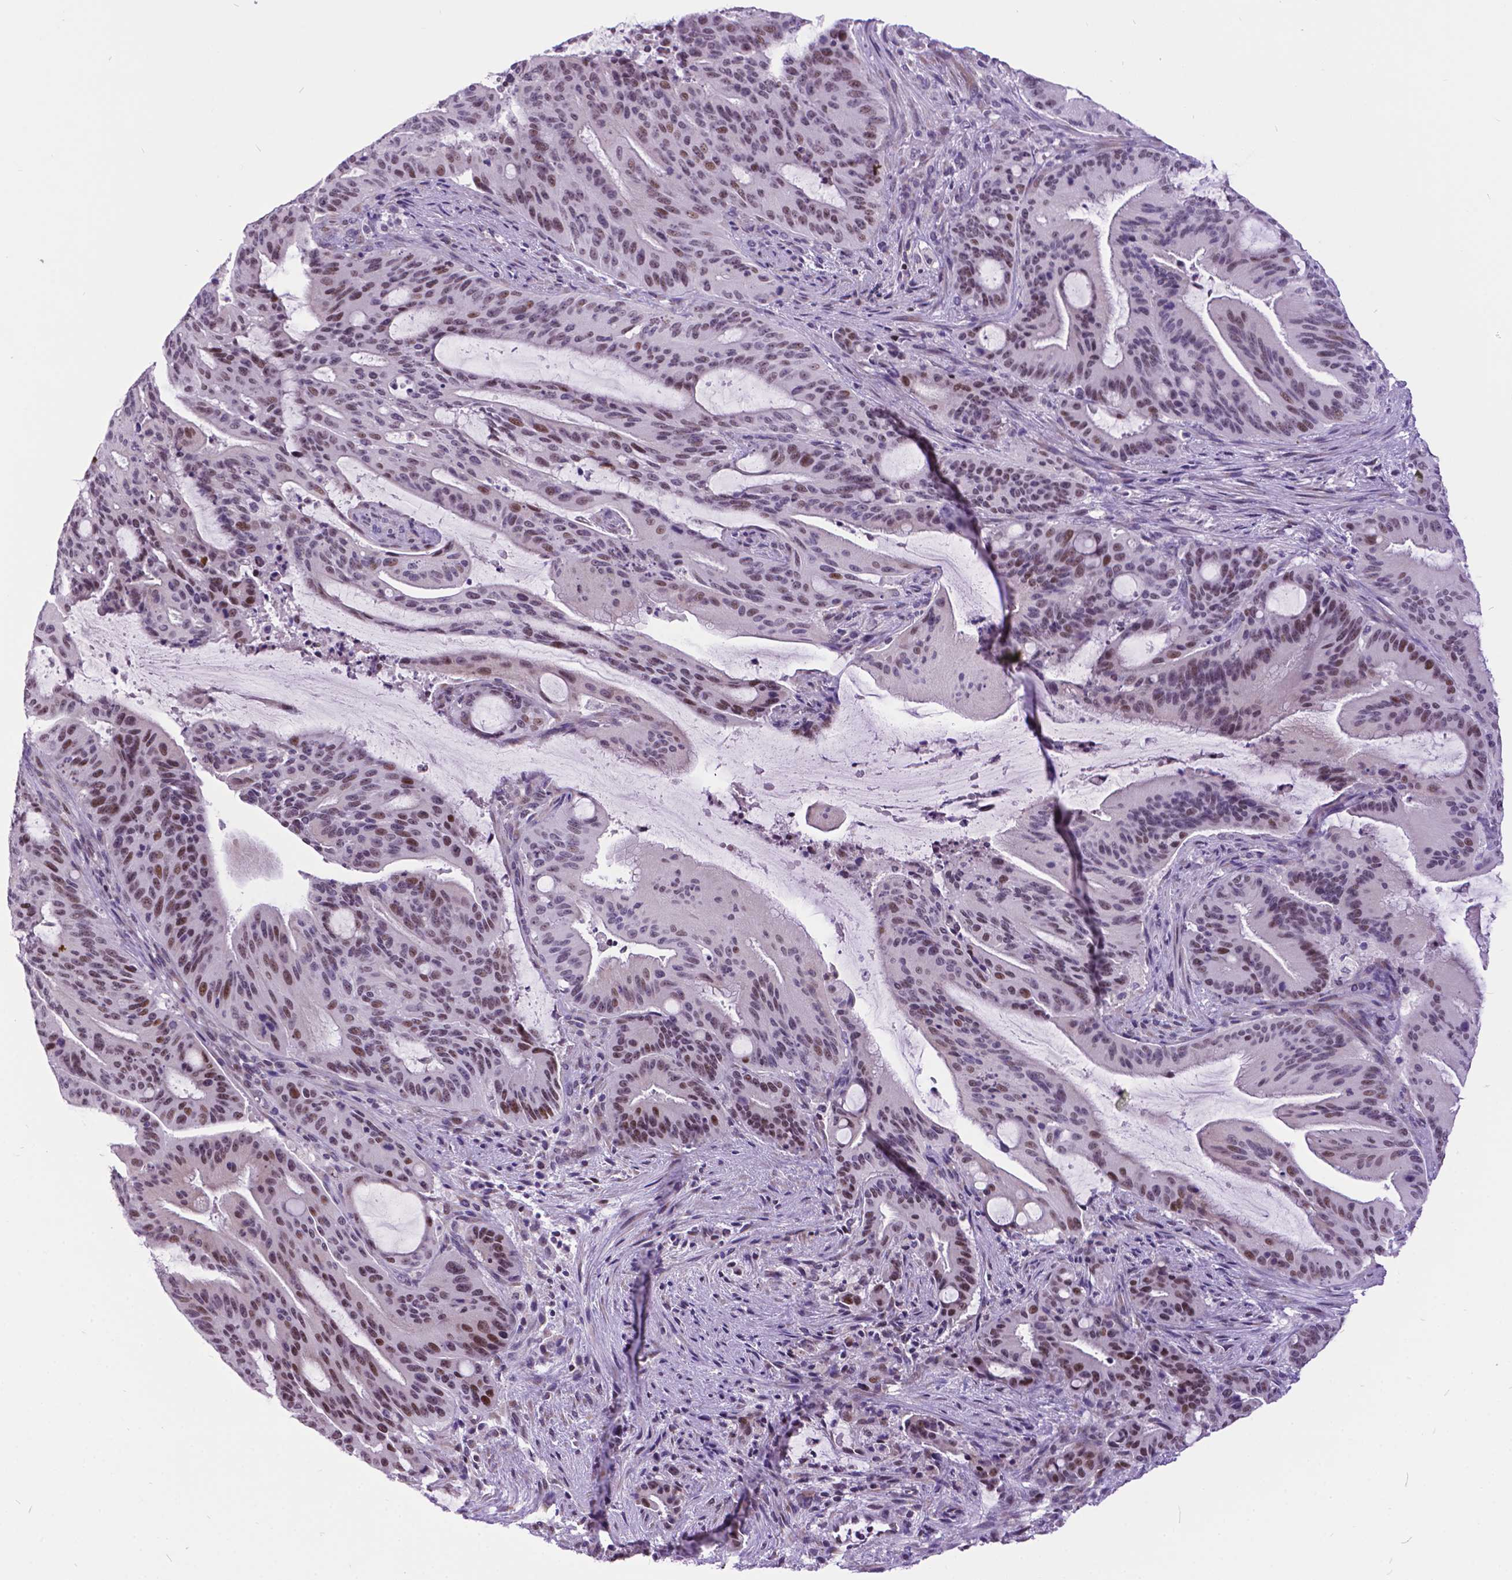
{"staining": {"intensity": "moderate", "quantity": ">75%", "location": "nuclear"}, "tissue": "liver cancer", "cell_type": "Tumor cells", "image_type": "cancer", "snomed": [{"axis": "morphology", "description": "Cholangiocarcinoma"}, {"axis": "topography", "description": "Liver"}], "caption": "Immunohistochemical staining of cholangiocarcinoma (liver) displays medium levels of moderate nuclear positivity in about >75% of tumor cells. (DAB (3,3'-diaminobenzidine) IHC, brown staining for protein, blue staining for nuclei).", "gene": "DPF3", "patient": {"sex": "female", "age": 73}}